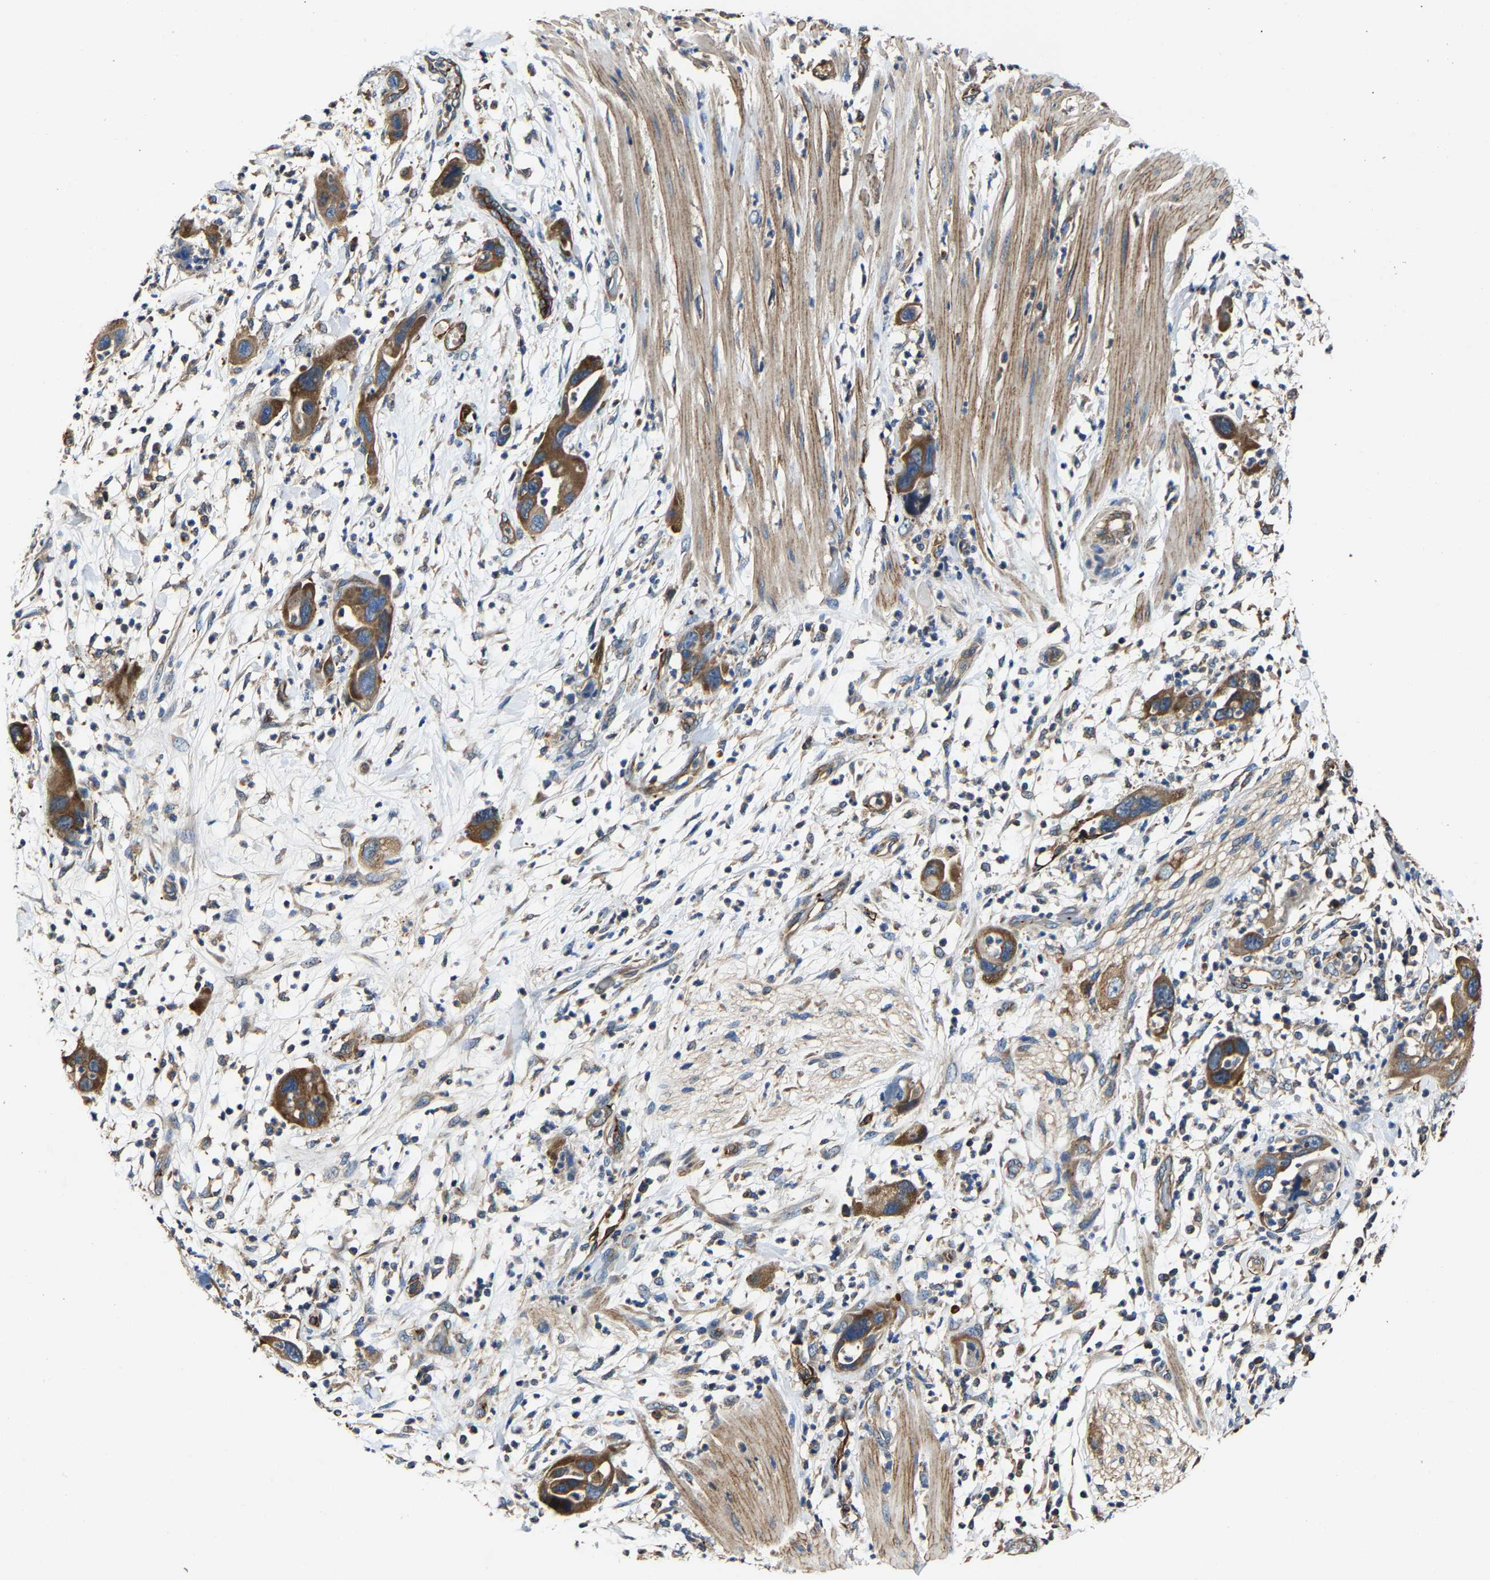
{"staining": {"intensity": "strong", "quantity": ">75%", "location": "cytoplasmic/membranous"}, "tissue": "pancreatic cancer", "cell_type": "Tumor cells", "image_type": "cancer", "snomed": [{"axis": "morphology", "description": "Adenocarcinoma, NOS"}, {"axis": "topography", "description": "Pancreas"}], "caption": "High-power microscopy captured an IHC micrograph of pancreatic cancer (adenocarcinoma), revealing strong cytoplasmic/membranous expression in about >75% of tumor cells.", "gene": "GFRA3", "patient": {"sex": "female", "age": 71}}